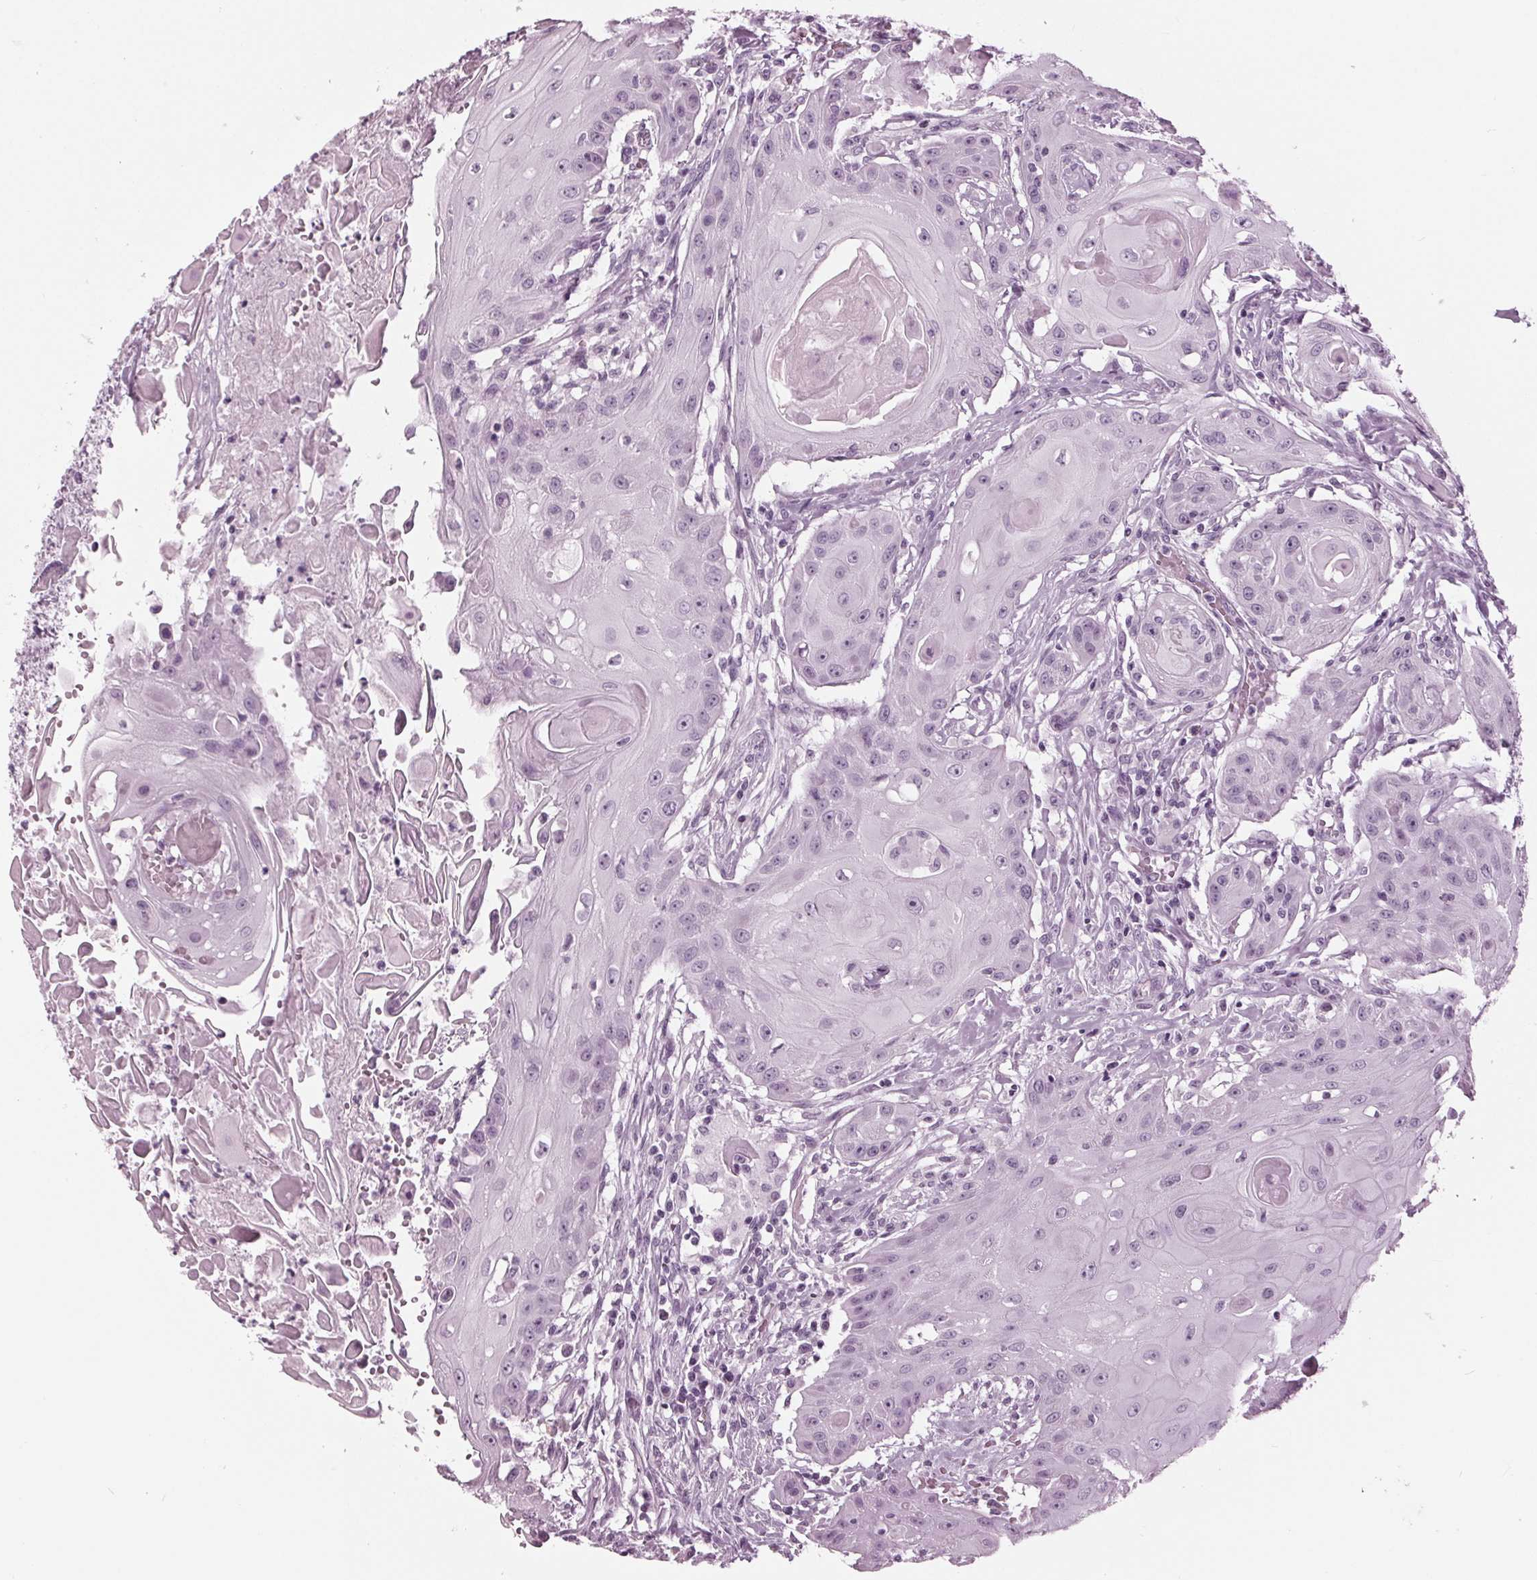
{"staining": {"intensity": "negative", "quantity": "none", "location": "none"}, "tissue": "head and neck cancer", "cell_type": "Tumor cells", "image_type": "cancer", "snomed": [{"axis": "morphology", "description": "Squamous cell carcinoma, NOS"}, {"axis": "topography", "description": "Oral tissue"}, {"axis": "topography", "description": "Head-Neck"}, {"axis": "topography", "description": "Neck, NOS"}], "caption": "Tumor cells show no significant positivity in head and neck squamous cell carcinoma.", "gene": "KRT28", "patient": {"sex": "female", "age": 55}}